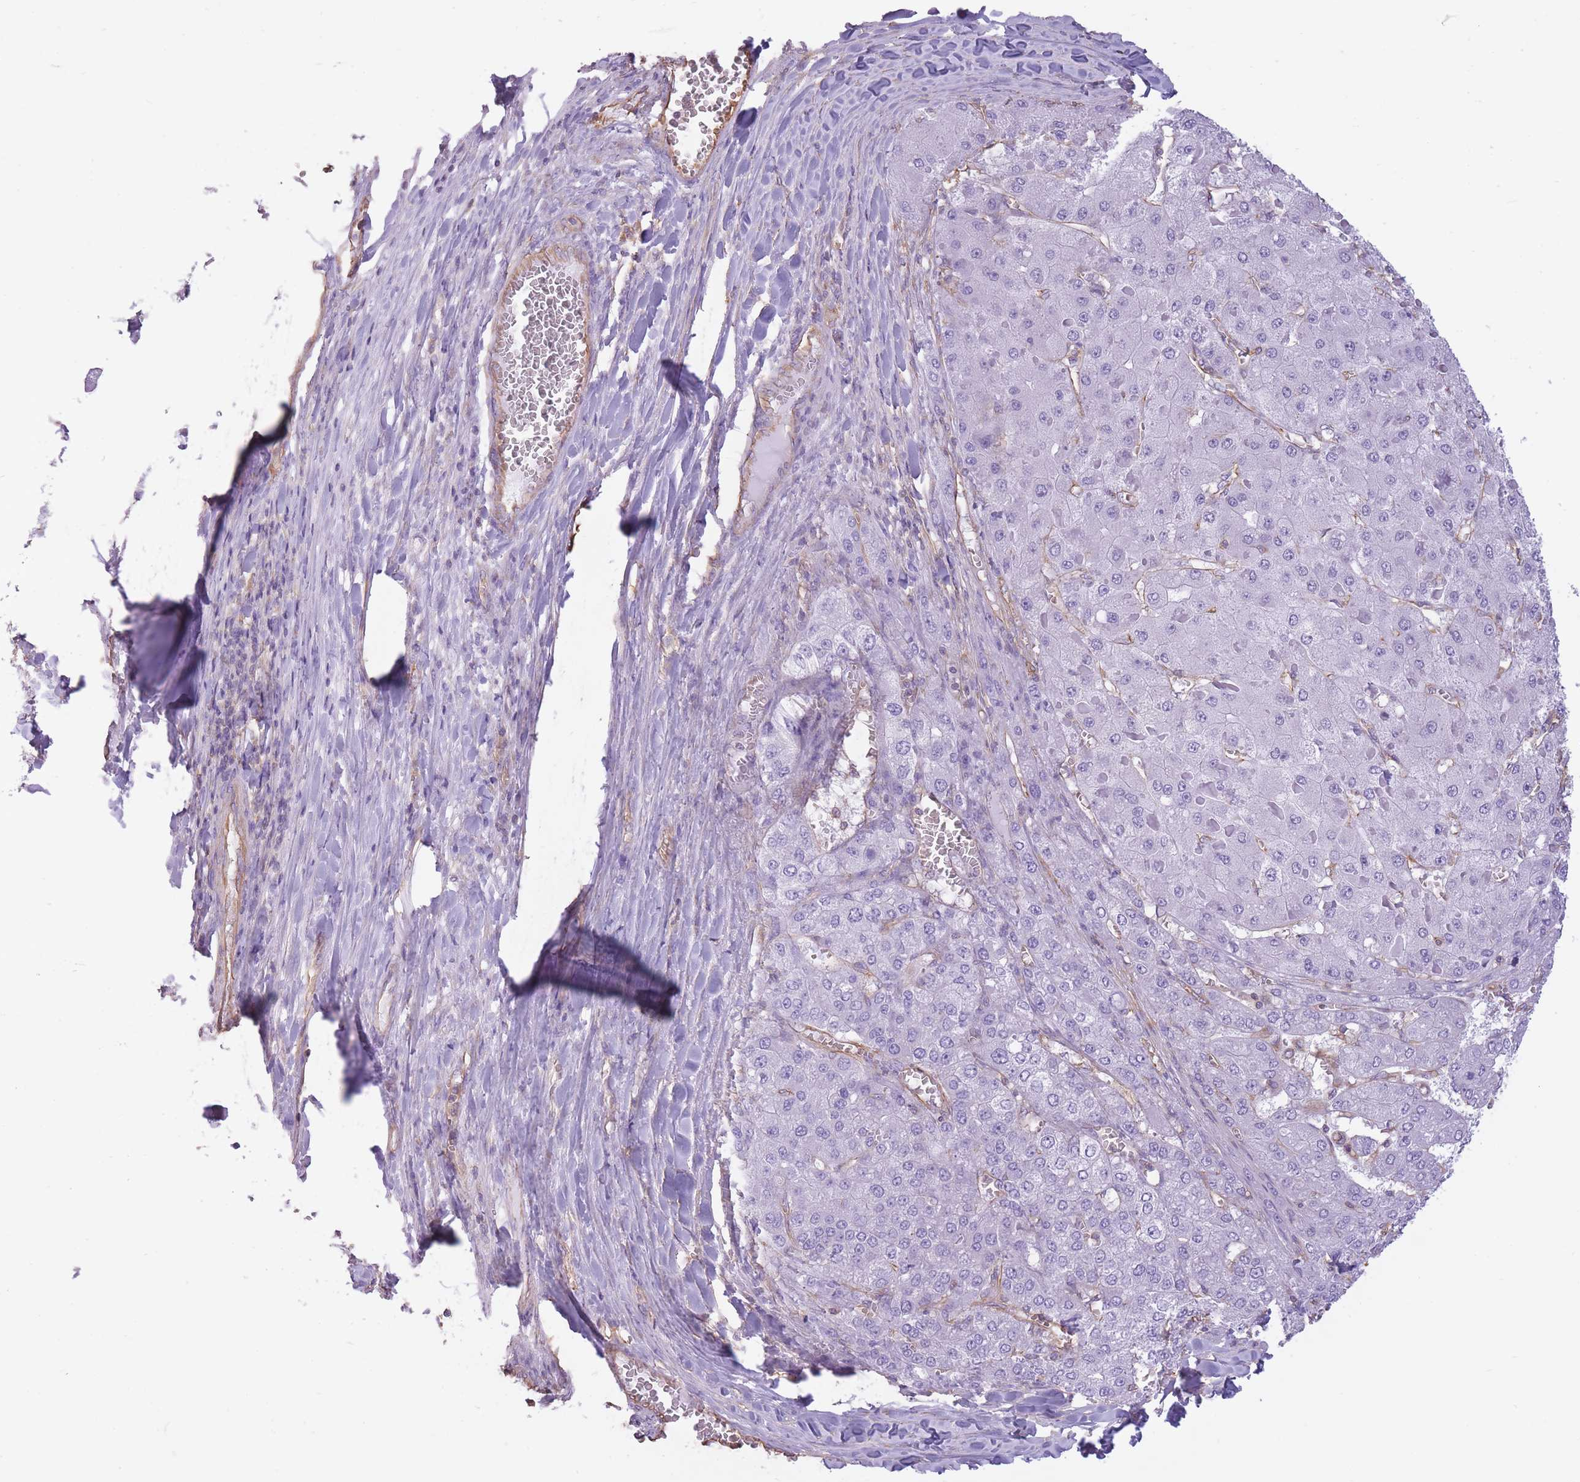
{"staining": {"intensity": "negative", "quantity": "none", "location": "none"}, "tissue": "liver cancer", "cell_type": "Tumor cells", "image_type": "cancer", "snomed": [{"axis": "morphology", "description": "Carcinoma, Hepatocellular, NOS"}, {"axis": "topography", "description": "Liver"}], "caption": "DAB immunohistochemical staining of liver cancer reveals no significant staining in tumor cells. (Immunohistochemistry (ihc), brightfield microscopy, high magnification).", "gene": "ADD1", "patient": {"sex": "female", "age": 73}}